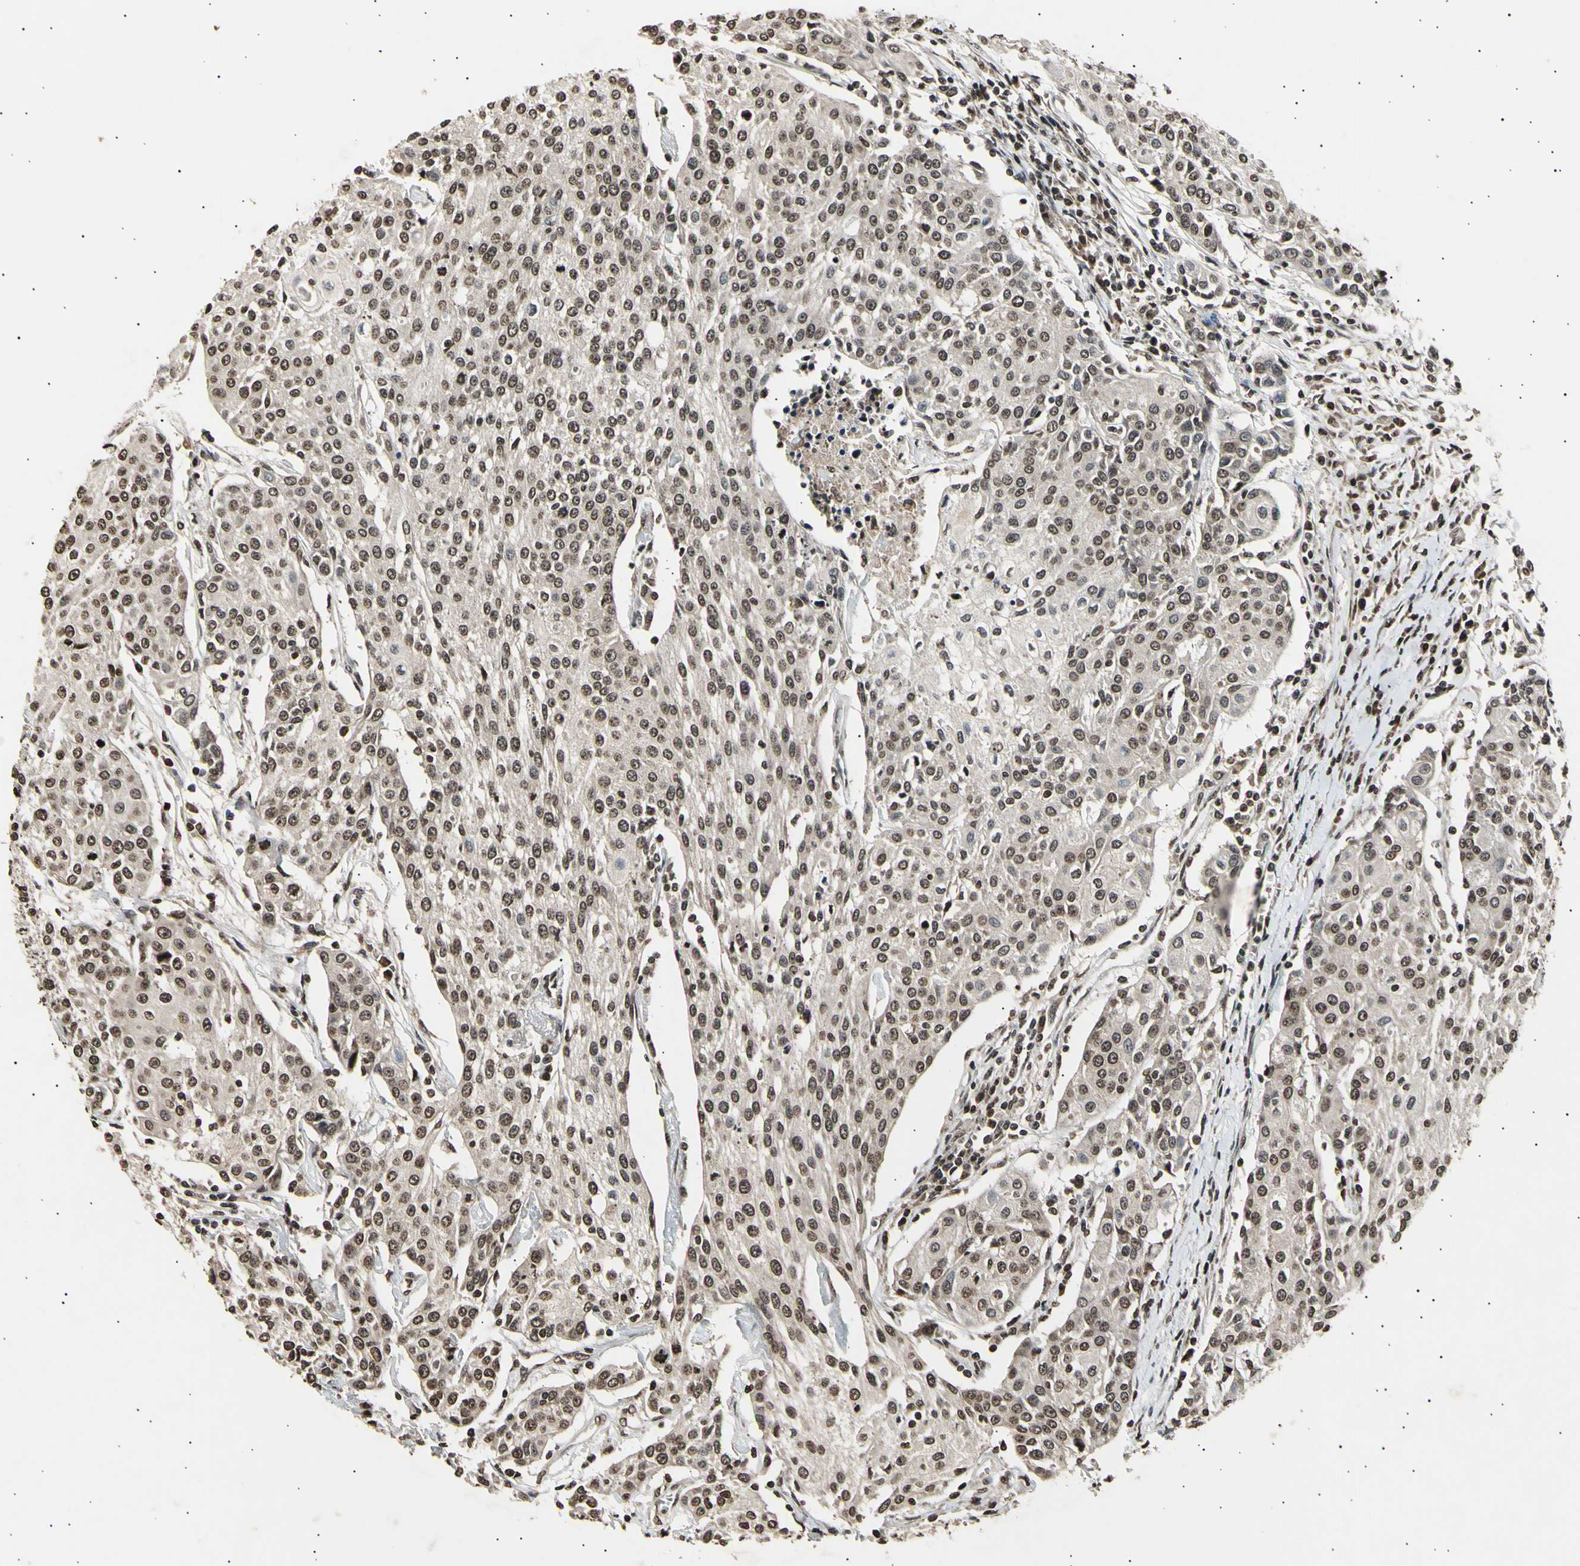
{"staining": {"intensity": "moderate", "quantity": ">75%", "location": "cytoplasmic/membranous,nuclear"}, "tissue": "urothelial cancer", "cell_type": "Tumor cells", "image_type": "cancer", "snomed": [{"axis": "morphology", "description": "Urothelial carcinoma, High grade"}, {"axis": "topography", "description": "Urinary bladder"}], "caption": "This micrograph shows IHC staining of urothelial cancer, with medium moderate cytoplasmic/membranous and nuclear expression in approximately >75% of tumor cells.", "gene": "ANAPC7", "patient": {"sex": "female", "age": 85}}